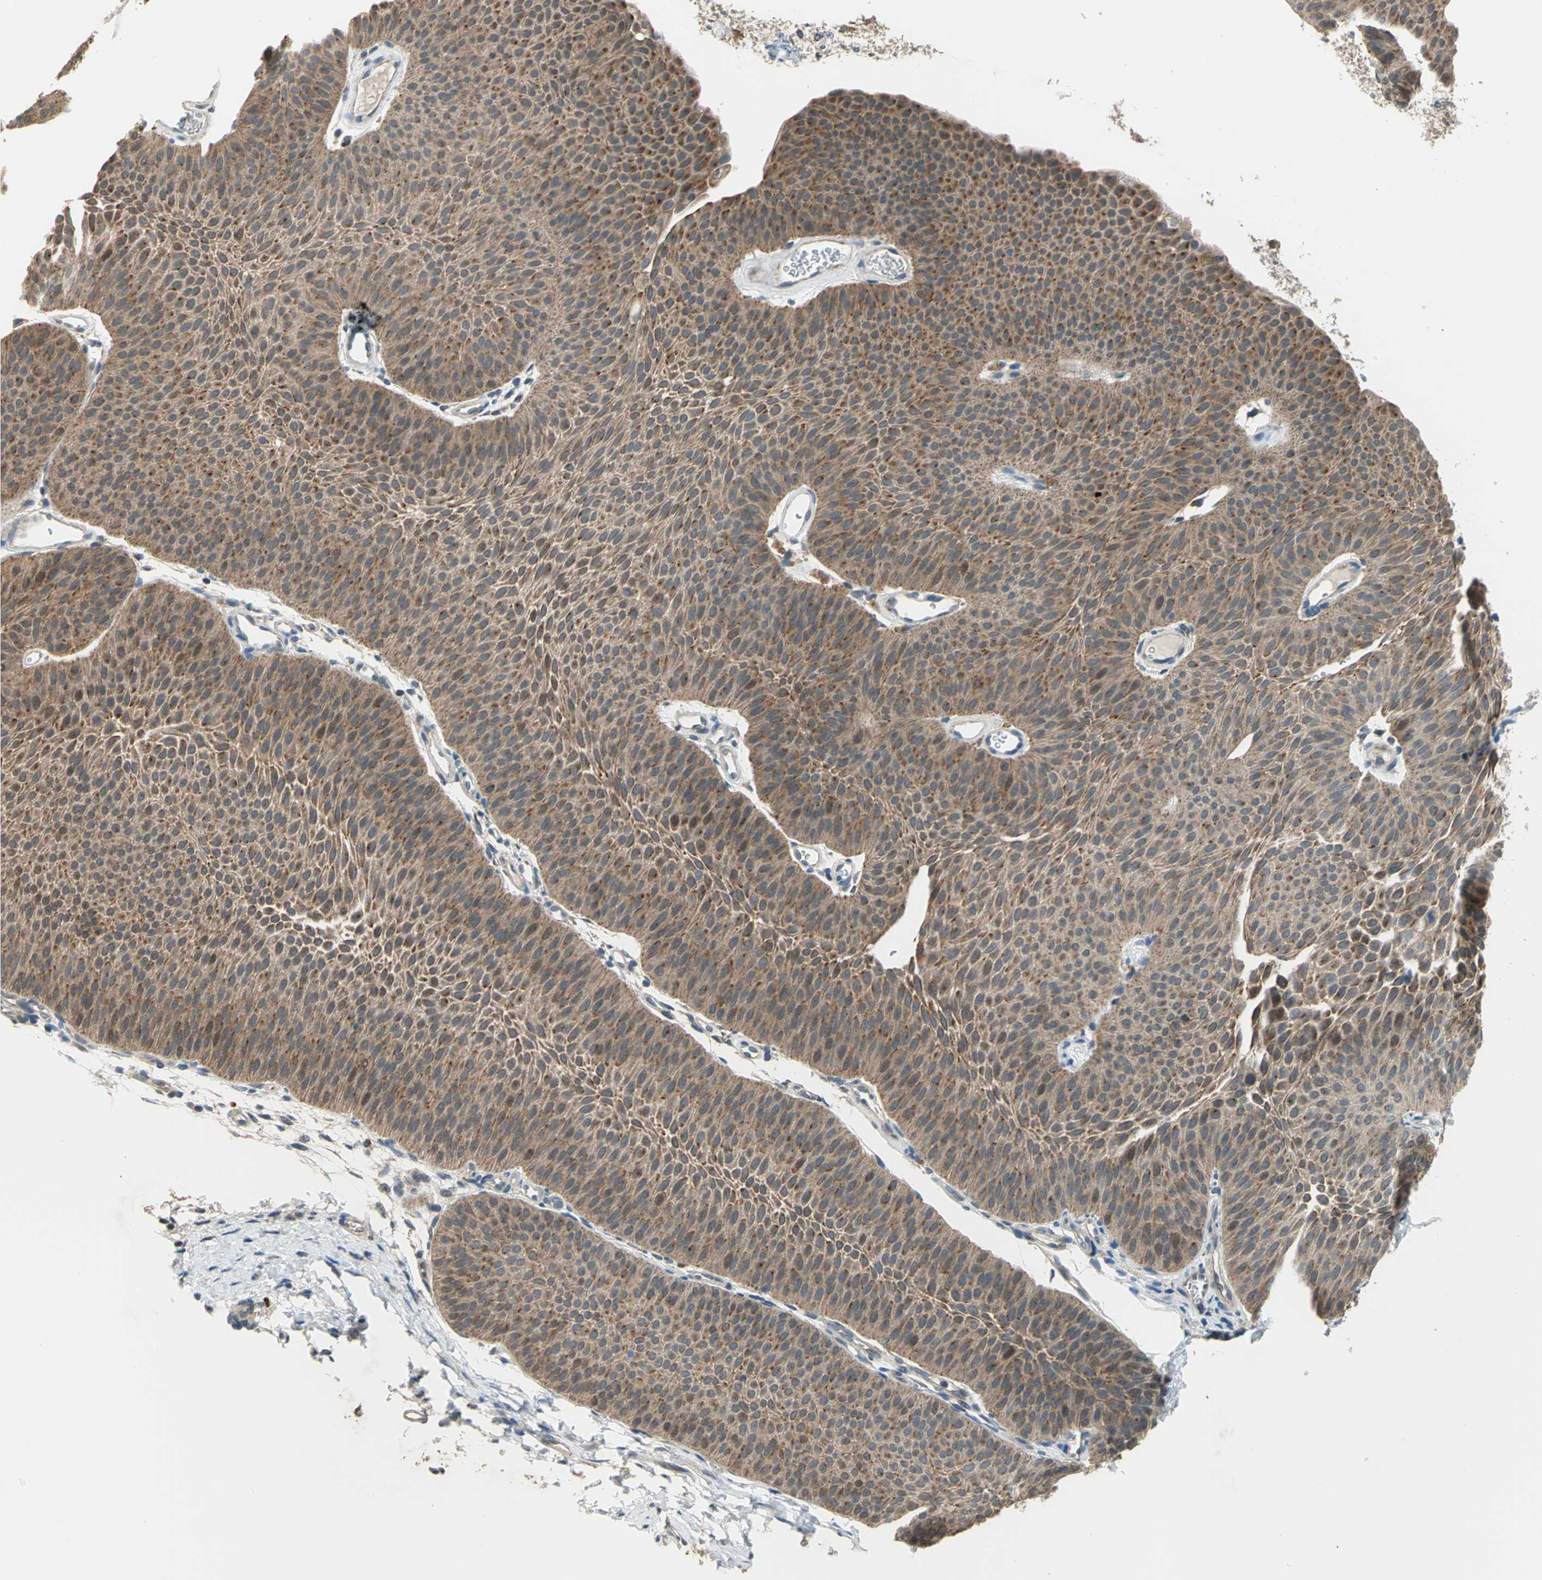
{"staining": {"intensity": "strong", "quantity": ">75%", "location": "cytoplasmic/membranous"}, "tissue": "urothelial cancer", "cell_type": "Tumor cells", "image_type": "cancer", "snomed": [{"axis": "morphology", "description": "Urothelial carcinoma, Low grade"}, {"axis": "topography", "description": "Urinary bladder"}], "caption": "Human urothelial carcinoma (low-grade) stained with a brown dye reveals strong cytoplasmic/membranous positive staining in approximately >75% of tumor cells.", "gene": "TRAK1", "patient": {"sex": "female", "age": 60}}